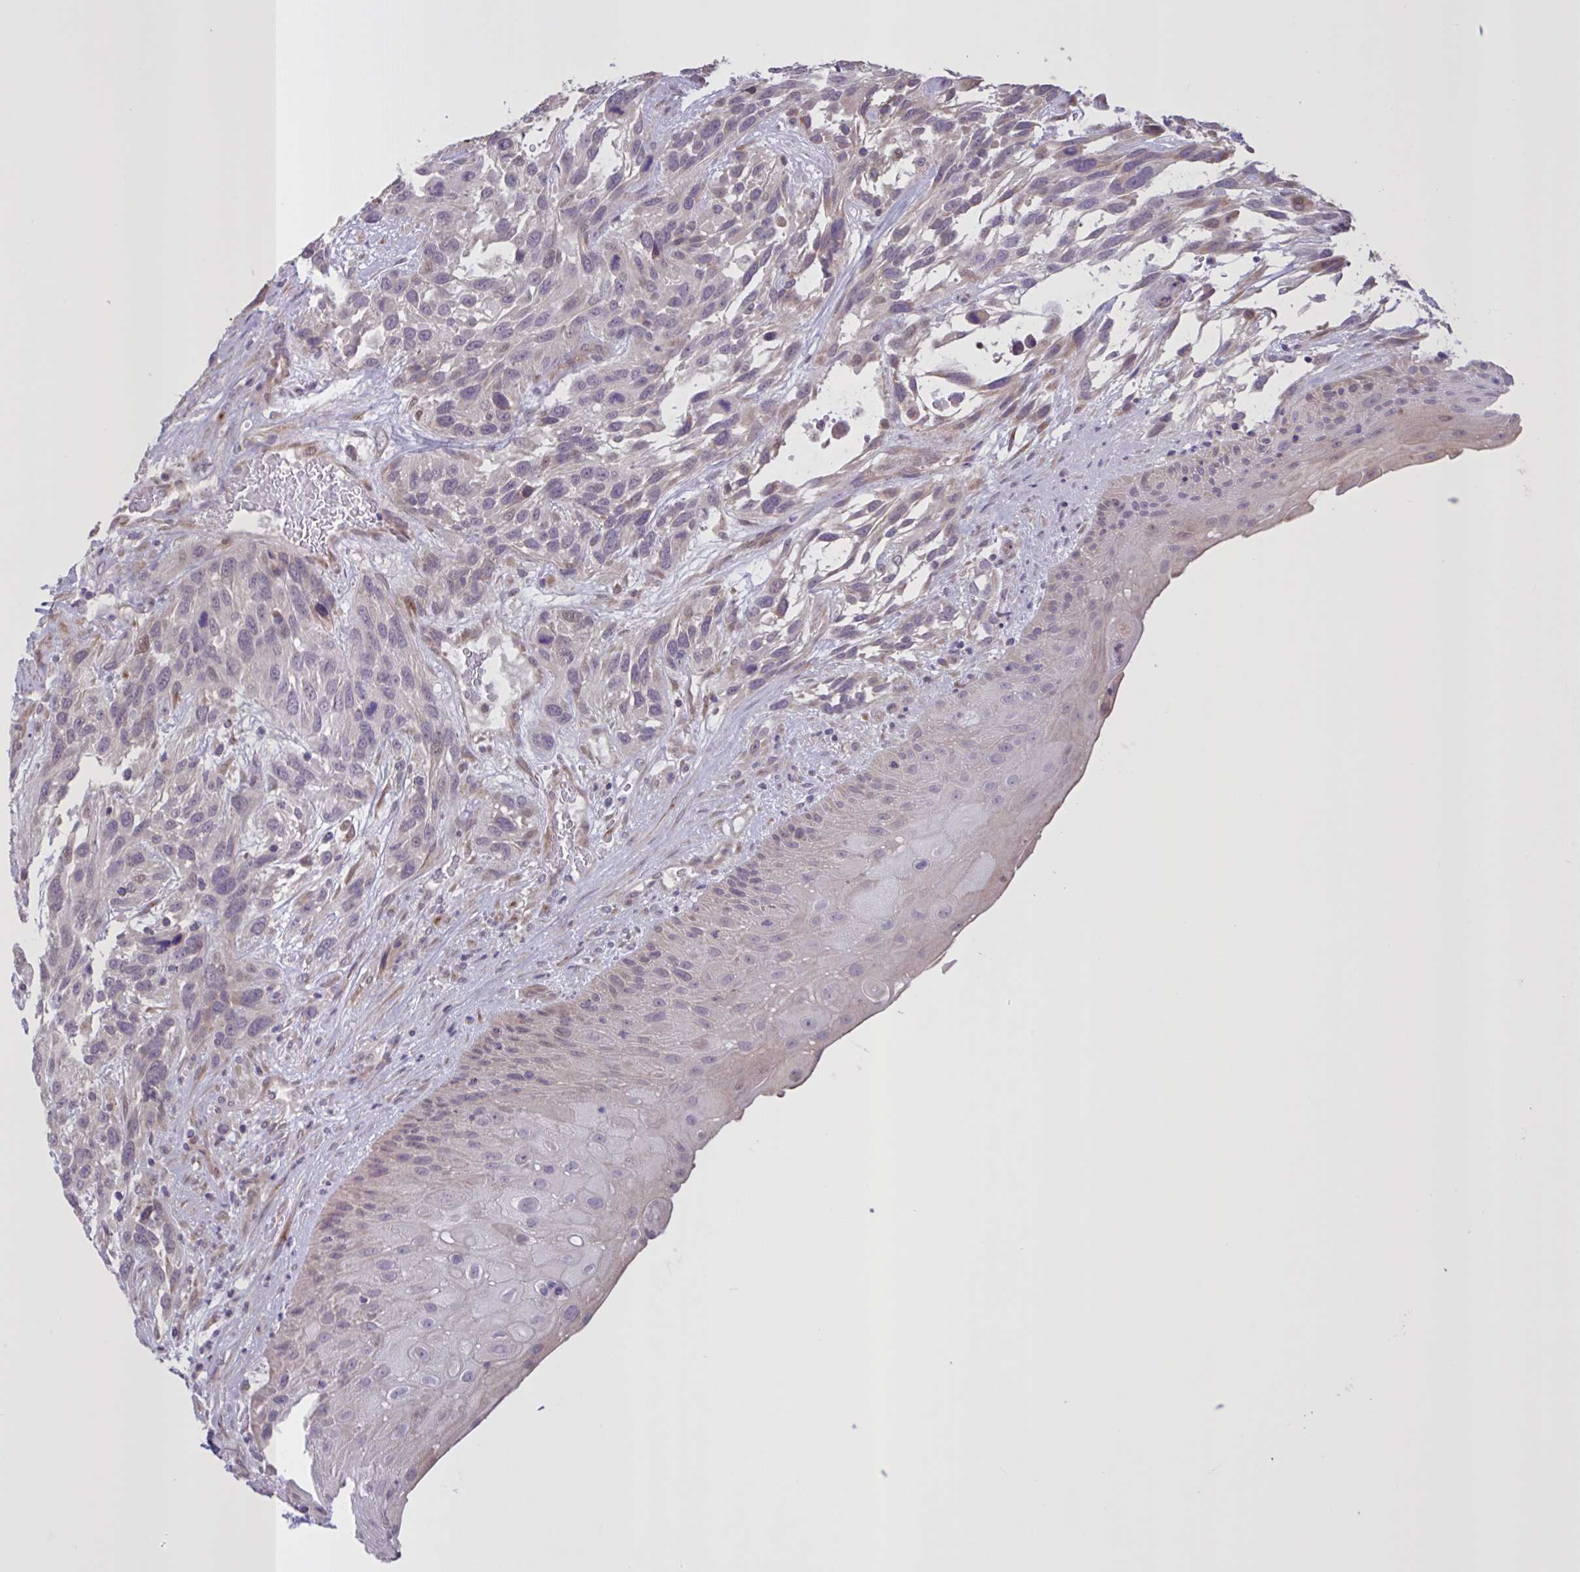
{"staining": {"intensity": "moderate", "quantity": "<25%", "location": "cytoplasmic/membranous,nuclear"}, "tissue": "urothelial cancer", "cell_type": "Tumor cells", "image_type": "cancer", "snomed": [{"axis": "morphology", "description": "Urothelial carcinoma, High grade"}, {"axis": "topography", "description": "Urinary bladder"}], "caption": "Urothelial cancer was stained to show a protein in brown. There is low levels of moderate cytoplasmic/membranous and nuclear expression in approximately <25% of tumor cells. (DAB = brown stain, brightfield microscopy at high magnification).", "gene": "MRGPRX2", "patient": {"sex": "female", "age": 70}}